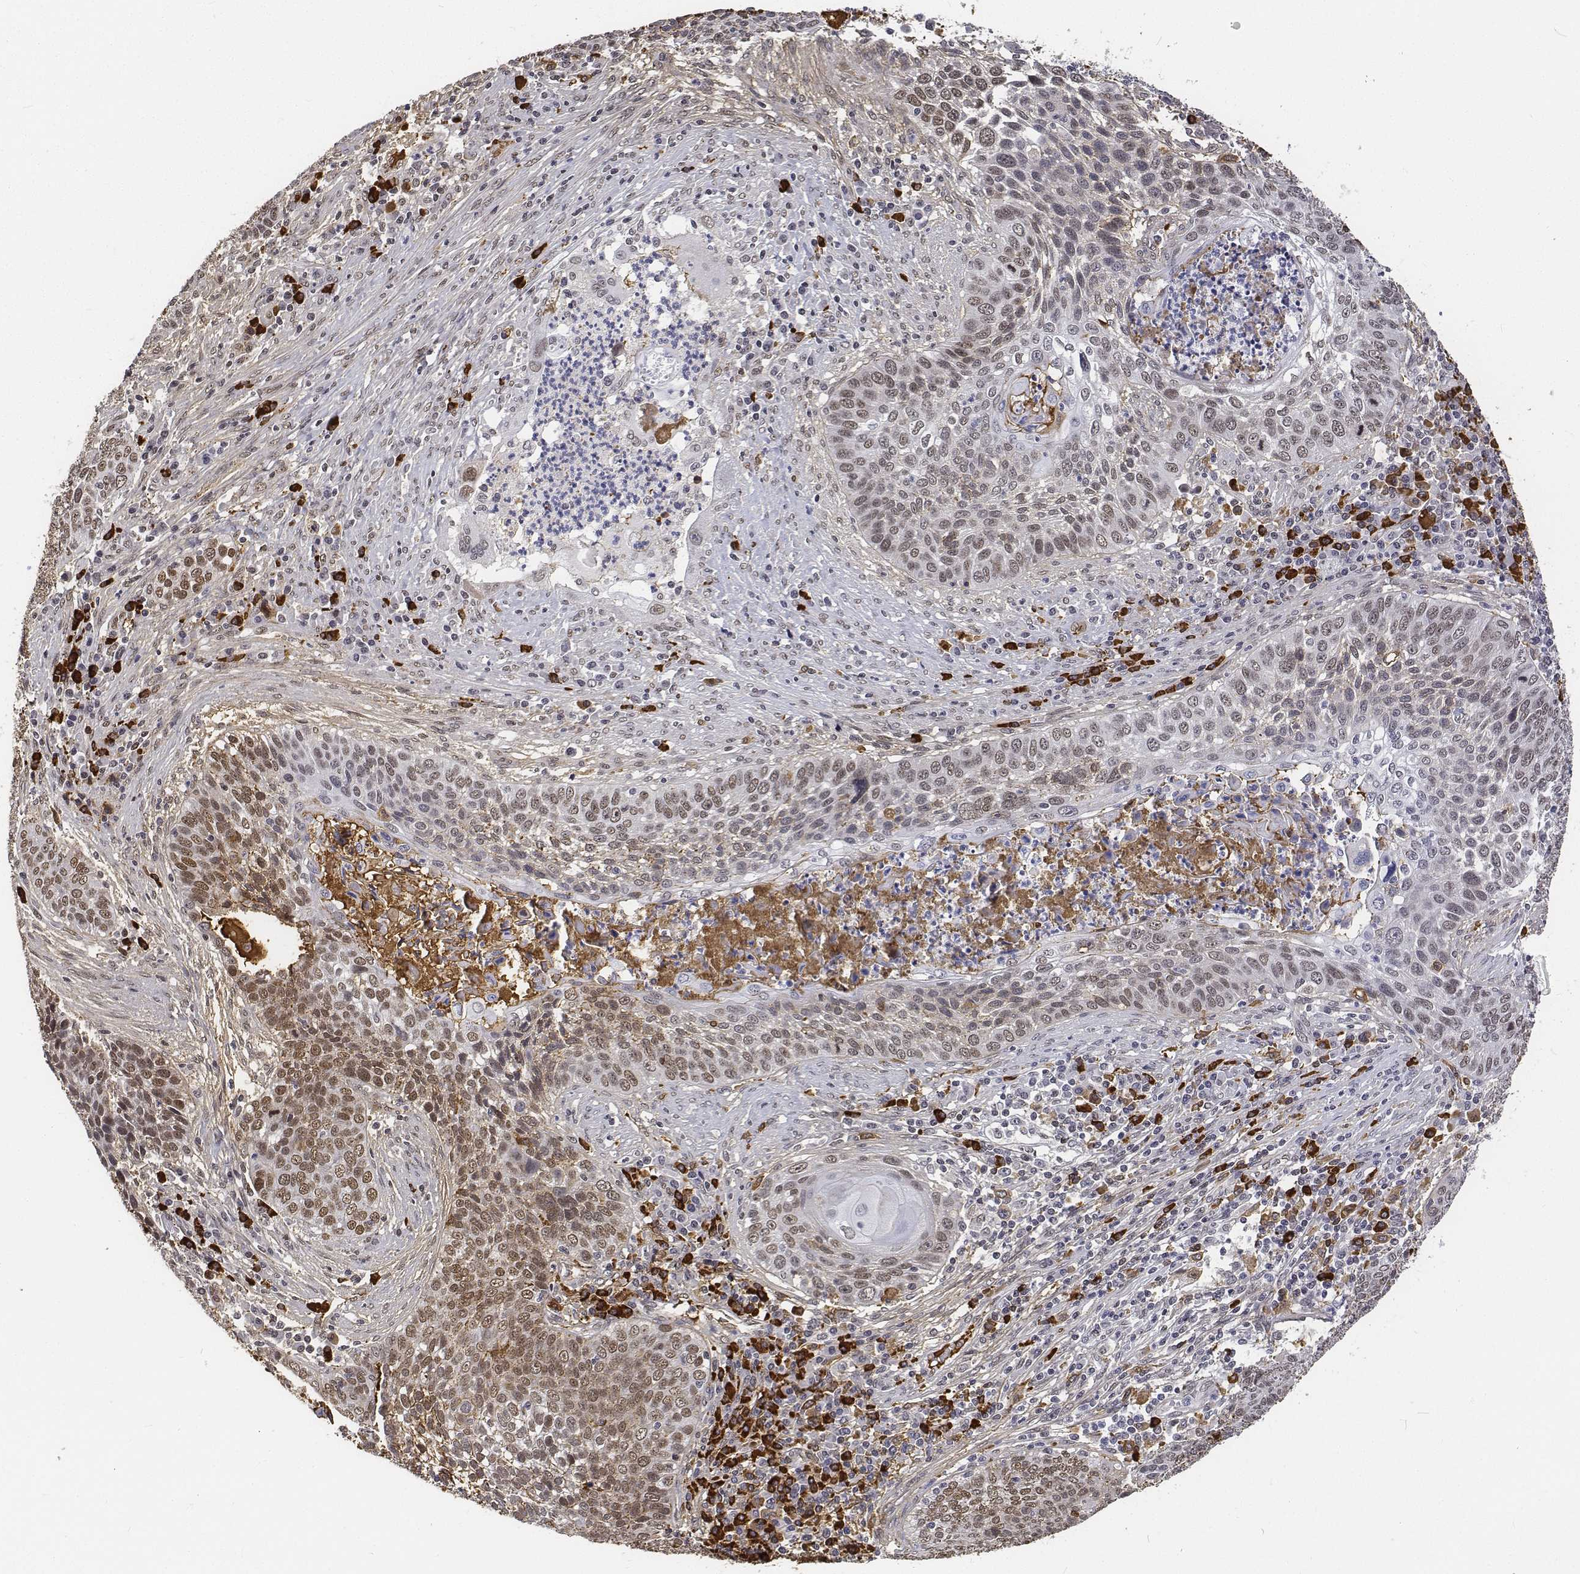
{"staining": {"intensity": "moderate", "quantity": ">75%", "location": "nuclear"}, "tissue": "lung cancer", "cell_type": "Tumor cells", "image_type": "cancer", "snomed": [{"axis": "morphology", "description": "Squamous cell carcinoma, NOS"}, {"axis": "morphology", "description": "Squamous cell carcinoma, metastatic, NOS"}, {"axis": "topography", "description": "Lung"}, {"axis": "topography", "description": "Pleura, NOS"}], "caption": "Immunohistochemical staining of human lung squamous cell carcinoma displays medium levels of moderate nuclear protein staining in about >75% of tumor cells.", "gene": "ATRX", "patient": {"sex": "male", "age": 72}}